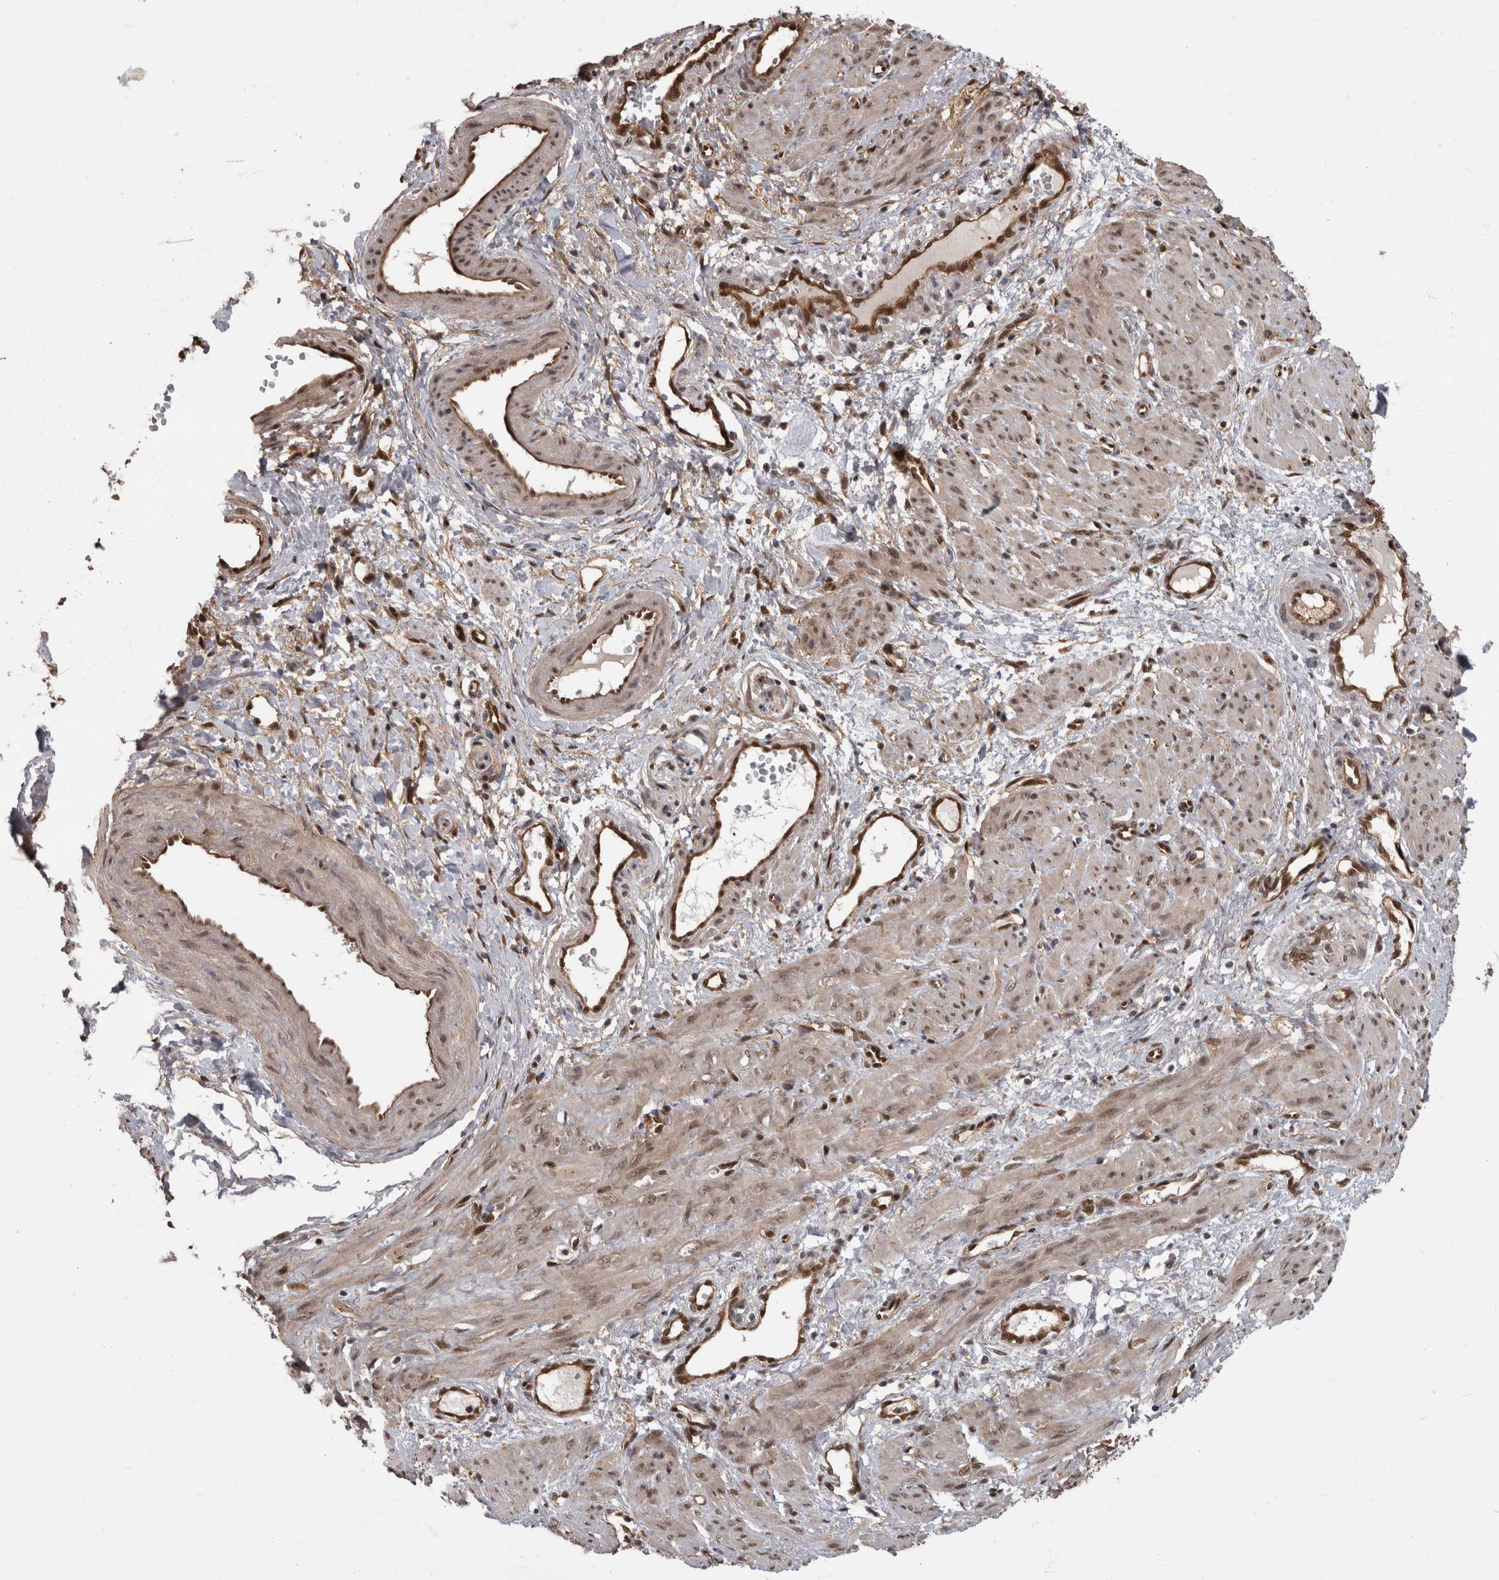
{"staining": {"intensity": "moderate", "quantity": "25%-75%", "location": "cytoplasmic/membranous,nuclear"}, "tissue": "smooth muscle", "cell_type": "Smooth muscle cells", "image_type": "normal", "snomed": [{"axis": "morphology", "description": "Normal tissue, NOS"}, {"axis": "topography", "description": "Endometrium"}], "caption": "Immunohistochemical staining of benign smooth muscle shows moderate cytoplasmic/membranous,nuclear protein staining in about 25%-75% of smooth muscle cells.", "gene": "AKT3", "patient": {"sex": "female", "age": 33}}